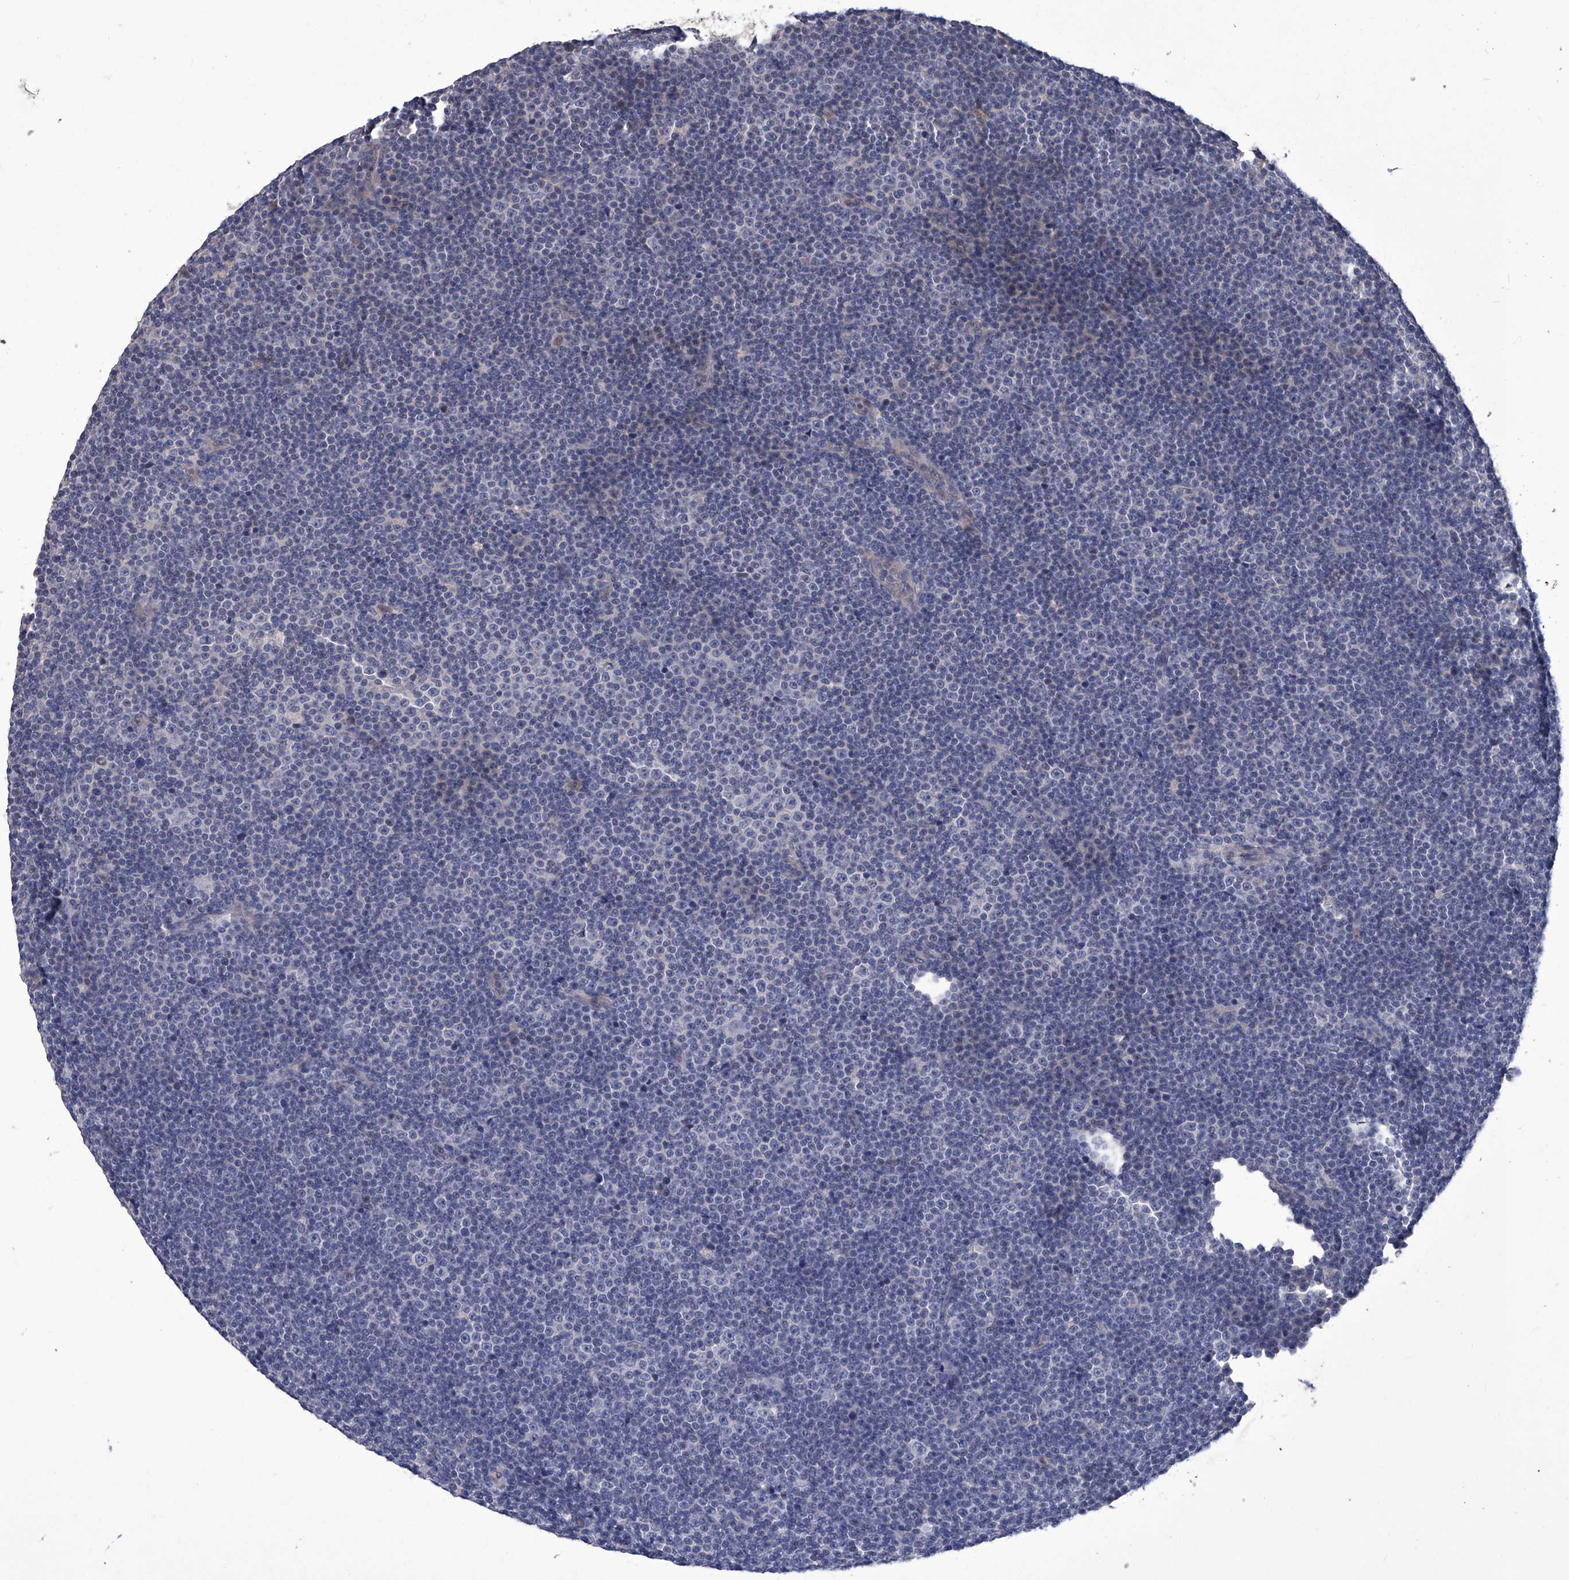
{"staining": {"intensity": "negative", "quantity": "none", "location": "none"}, "tissue": "lymphoma", "cell_type": "Tumor cells", "image_type": "cancer", "snomed": [{"axis": "morphology", "description": "Malignant lymphoma, non-Hodgkin's type, Low grade"}, {"axis": "topography", "description": "Lymph node"}], "caption": "Lymphoma was stained to show a protein in brown. There is no significant expression in tumor cells.", "gene": "TGFBR1", "patient": {"sex": "female", "age": 67}}